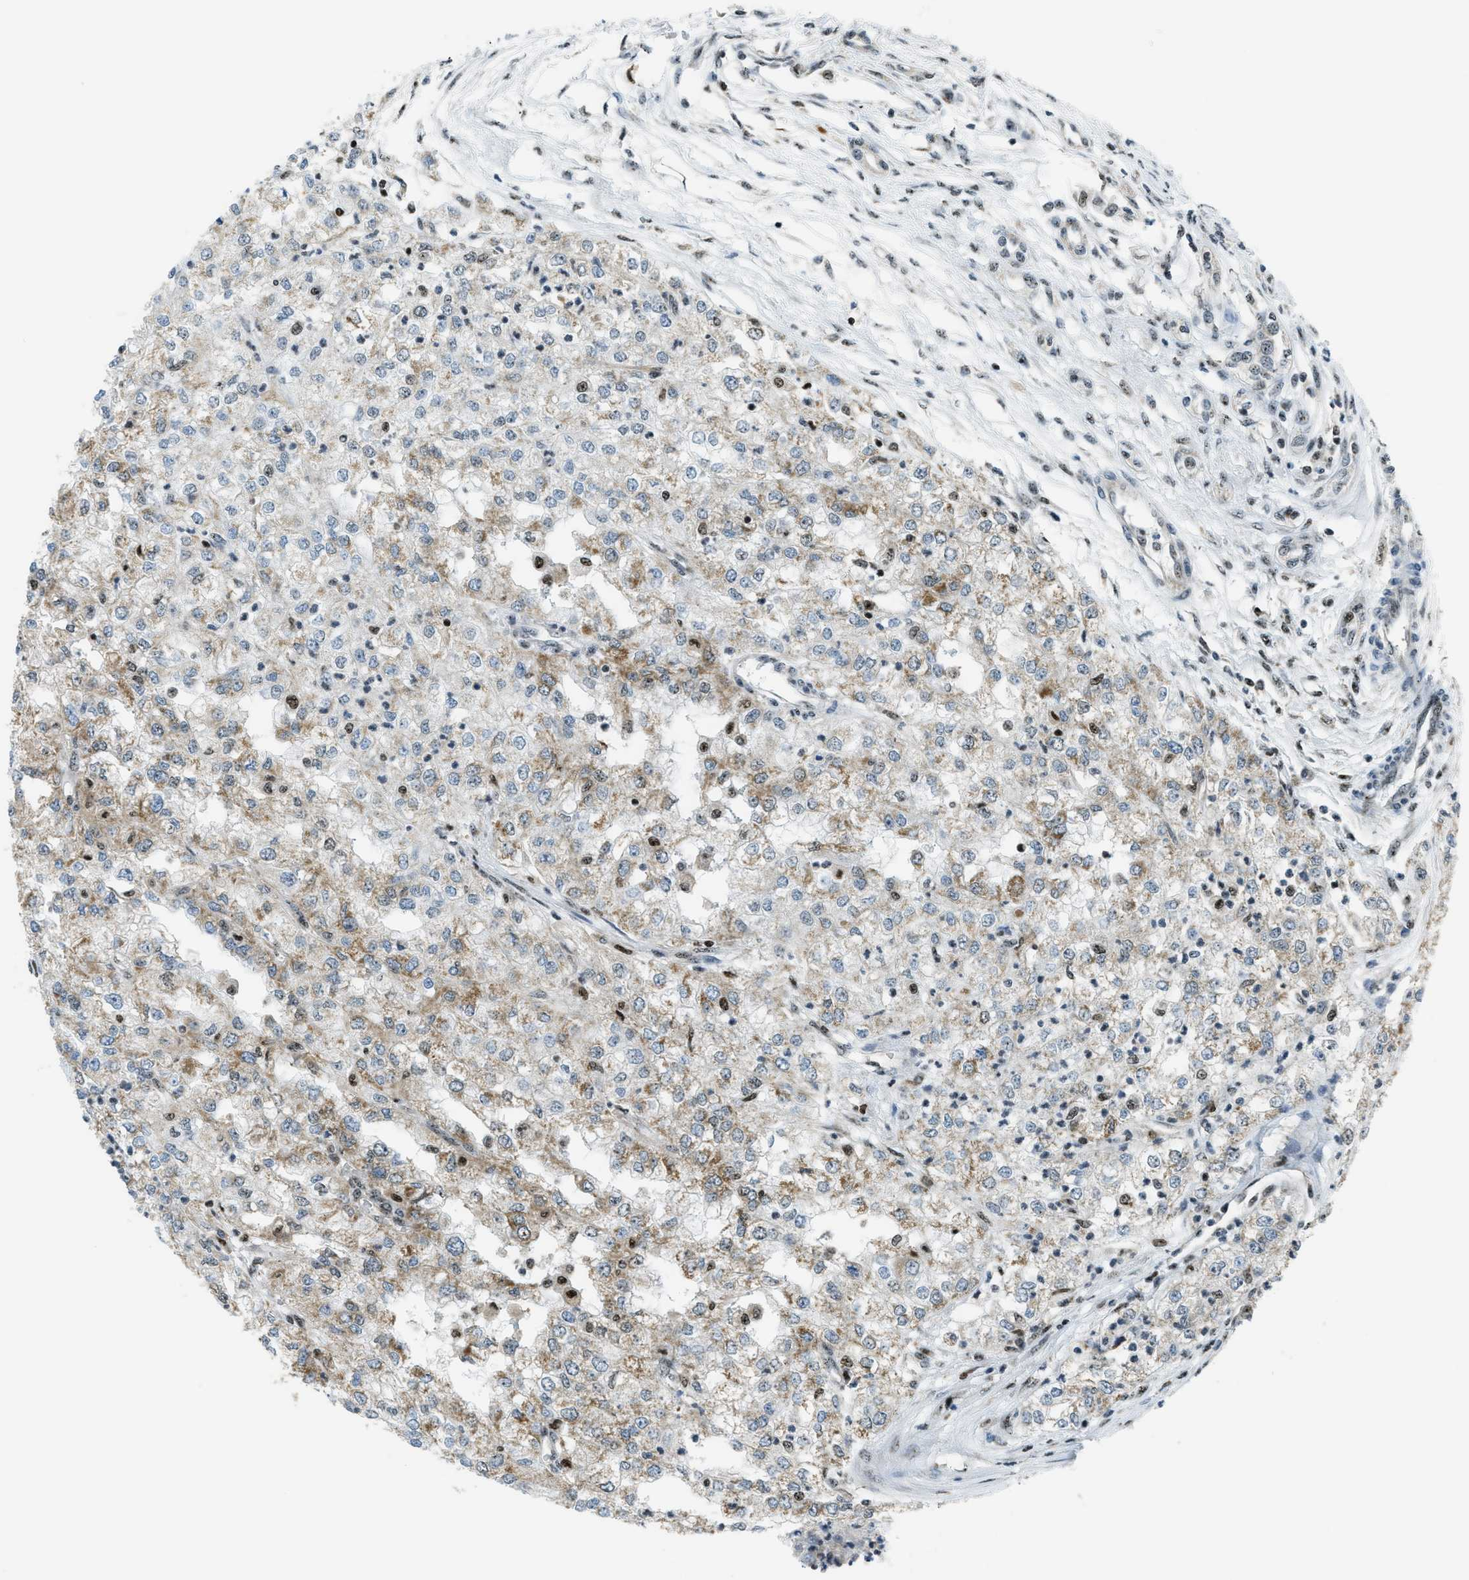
{"staining": {"intensity": "moderate", "quantity": "25%-75%", "location": "cytoplasmic/membranous,nuclear"}, "tissue": "renal cancer", "cell_type": "Tumor cells", "image_type": "cancer", "snomed": [{"axis": "morphology", "description": "Adenocarcinoma, NOS"}, {"axis": "topography", "description": "Kidney"}], "caption": "Renal adenocarcinoma stained with a brown dye exhibits moderate cytoplasmic/membranous and nuclear positive expression in approximately 25%-75% of tumor cells.", "gene": "SP100", "patient": {"sex": "female", "age": 54}}